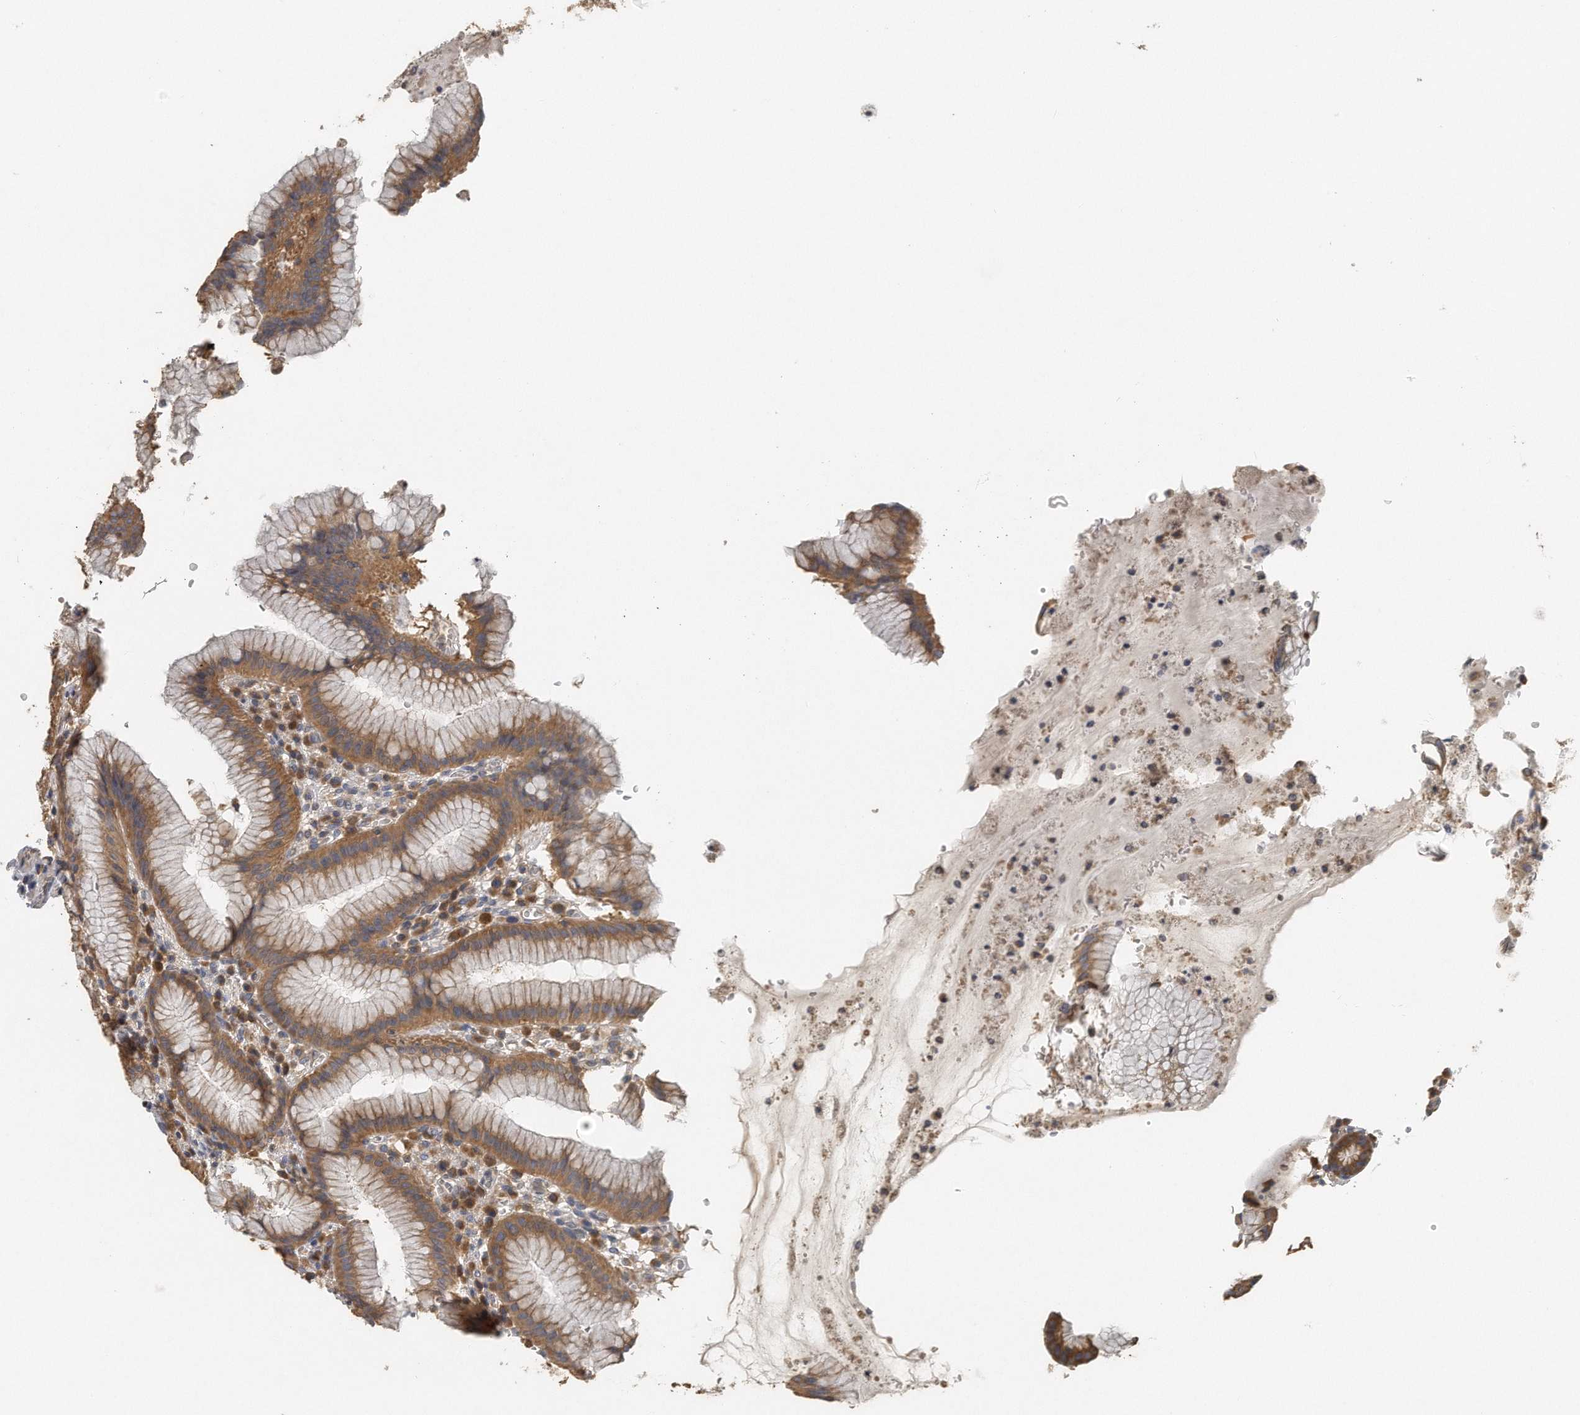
{"staining": {"intensity": "strong", "quantity": ">75%", "location": "cytoplasmic/membranous"}, "tissue": "stomach", "cell_type": "Glandular cells", "image_type": "normal", "snomed": [{"axis": "morphology", "description": "Normal tissue, NOS"}, {"axis": "topography", "description": "Stomach"}], "caption": "Protein expression analysis of normal stomach exhibits strong cytoplasmic/membranous positivity in approximately >75% of glandular cells. The staining was performed using DAB, with brown indicating positive protein expression. Nuclei are stained blue with hematoxylin.", "gene": "EIF3I", "patient": {"sex": "male", "age": 55}}